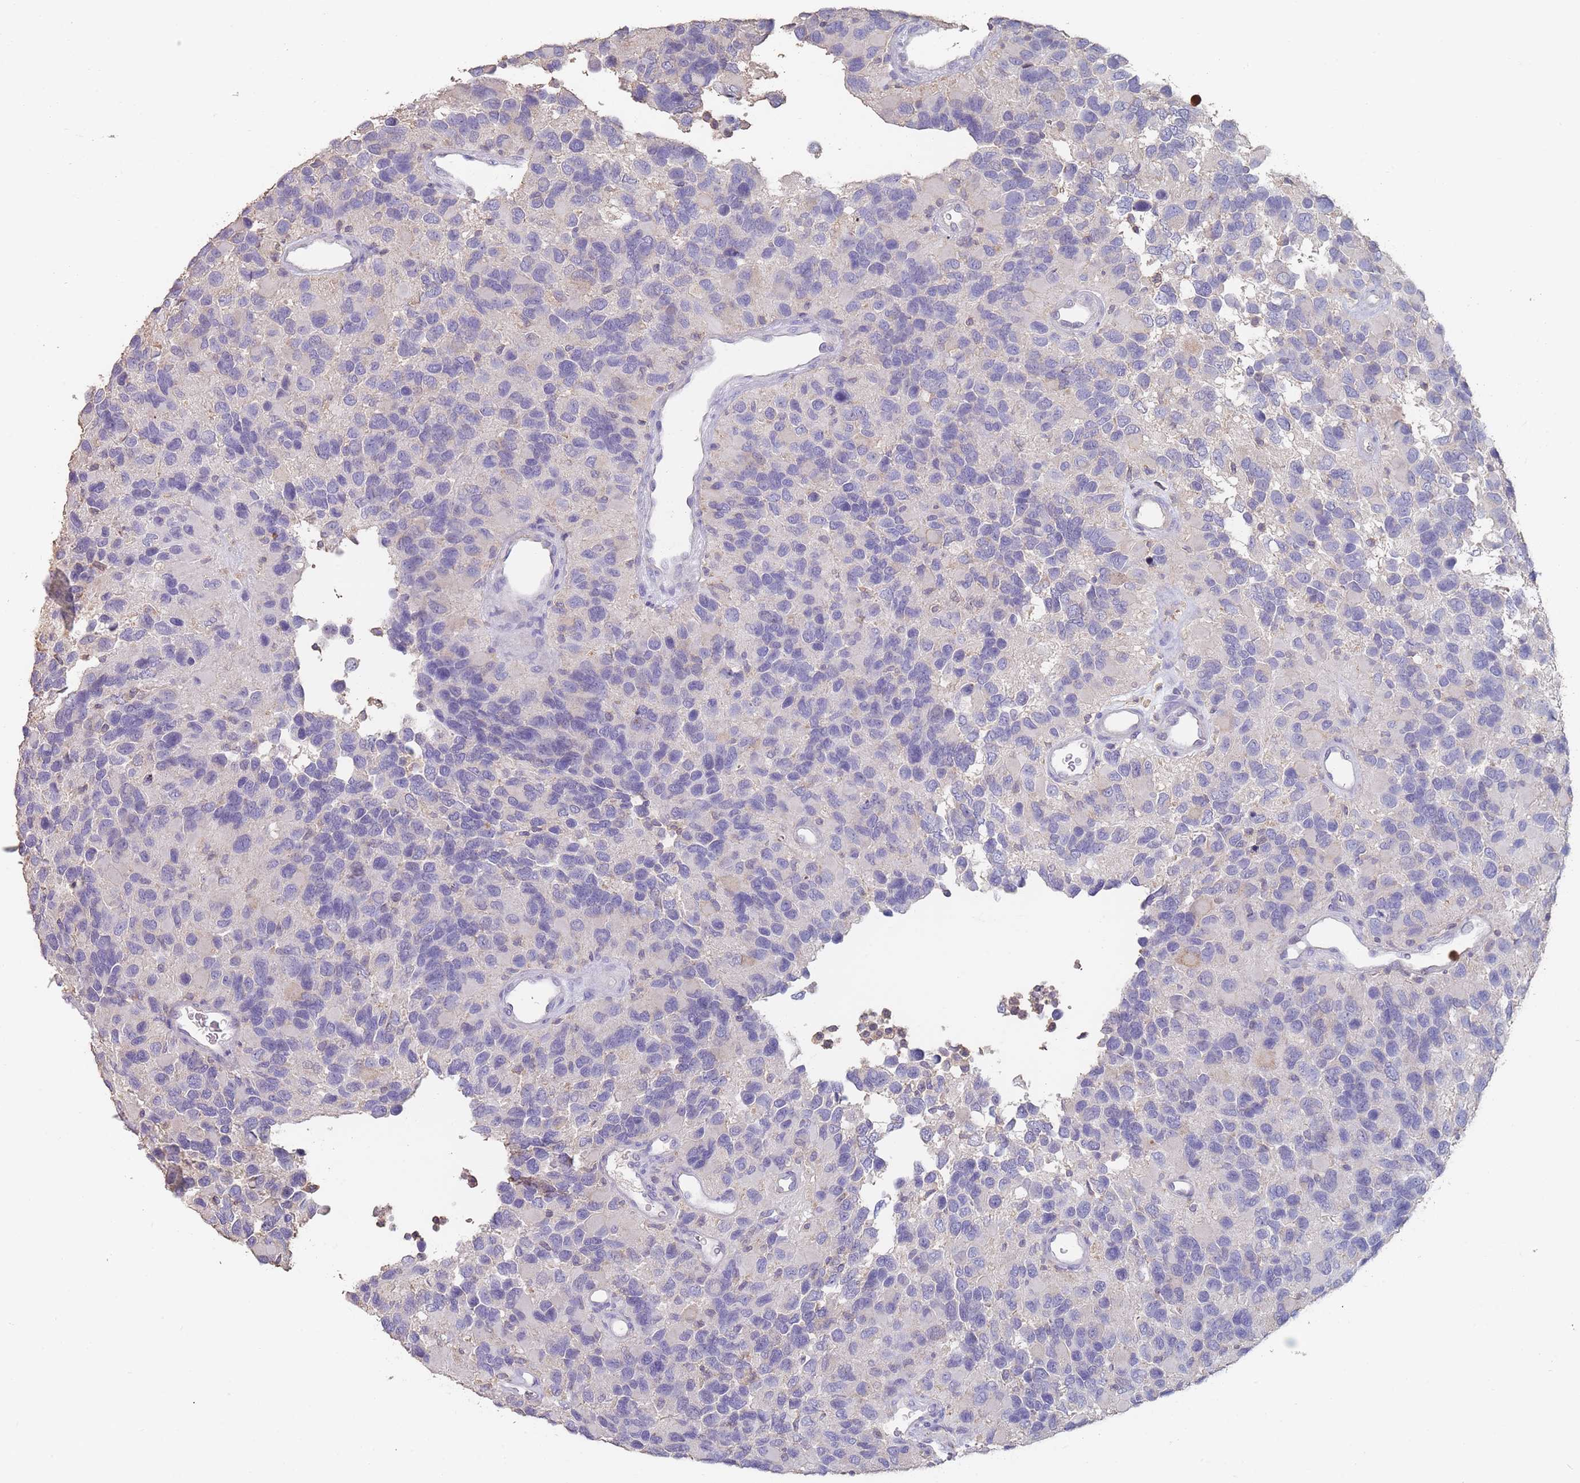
{"staining": {"intensity": "negative", "quantity": "none", "location": "none"}, "tissue": "glioma", "cell_type": "Tumor cells", "image_type": "cancer", "snomed": [{"axis": "morphology", "description": "Glioma, malignant, High grade"}, {"axis": "topography", "description": "Brain"}], "caption": "High-grade glioma (malignant) was stained to show a protein in brown. There is no significant positivity in tumor cells.", "gene": "CLEC12A", "patient": {"sex": "male", "age": 77}}